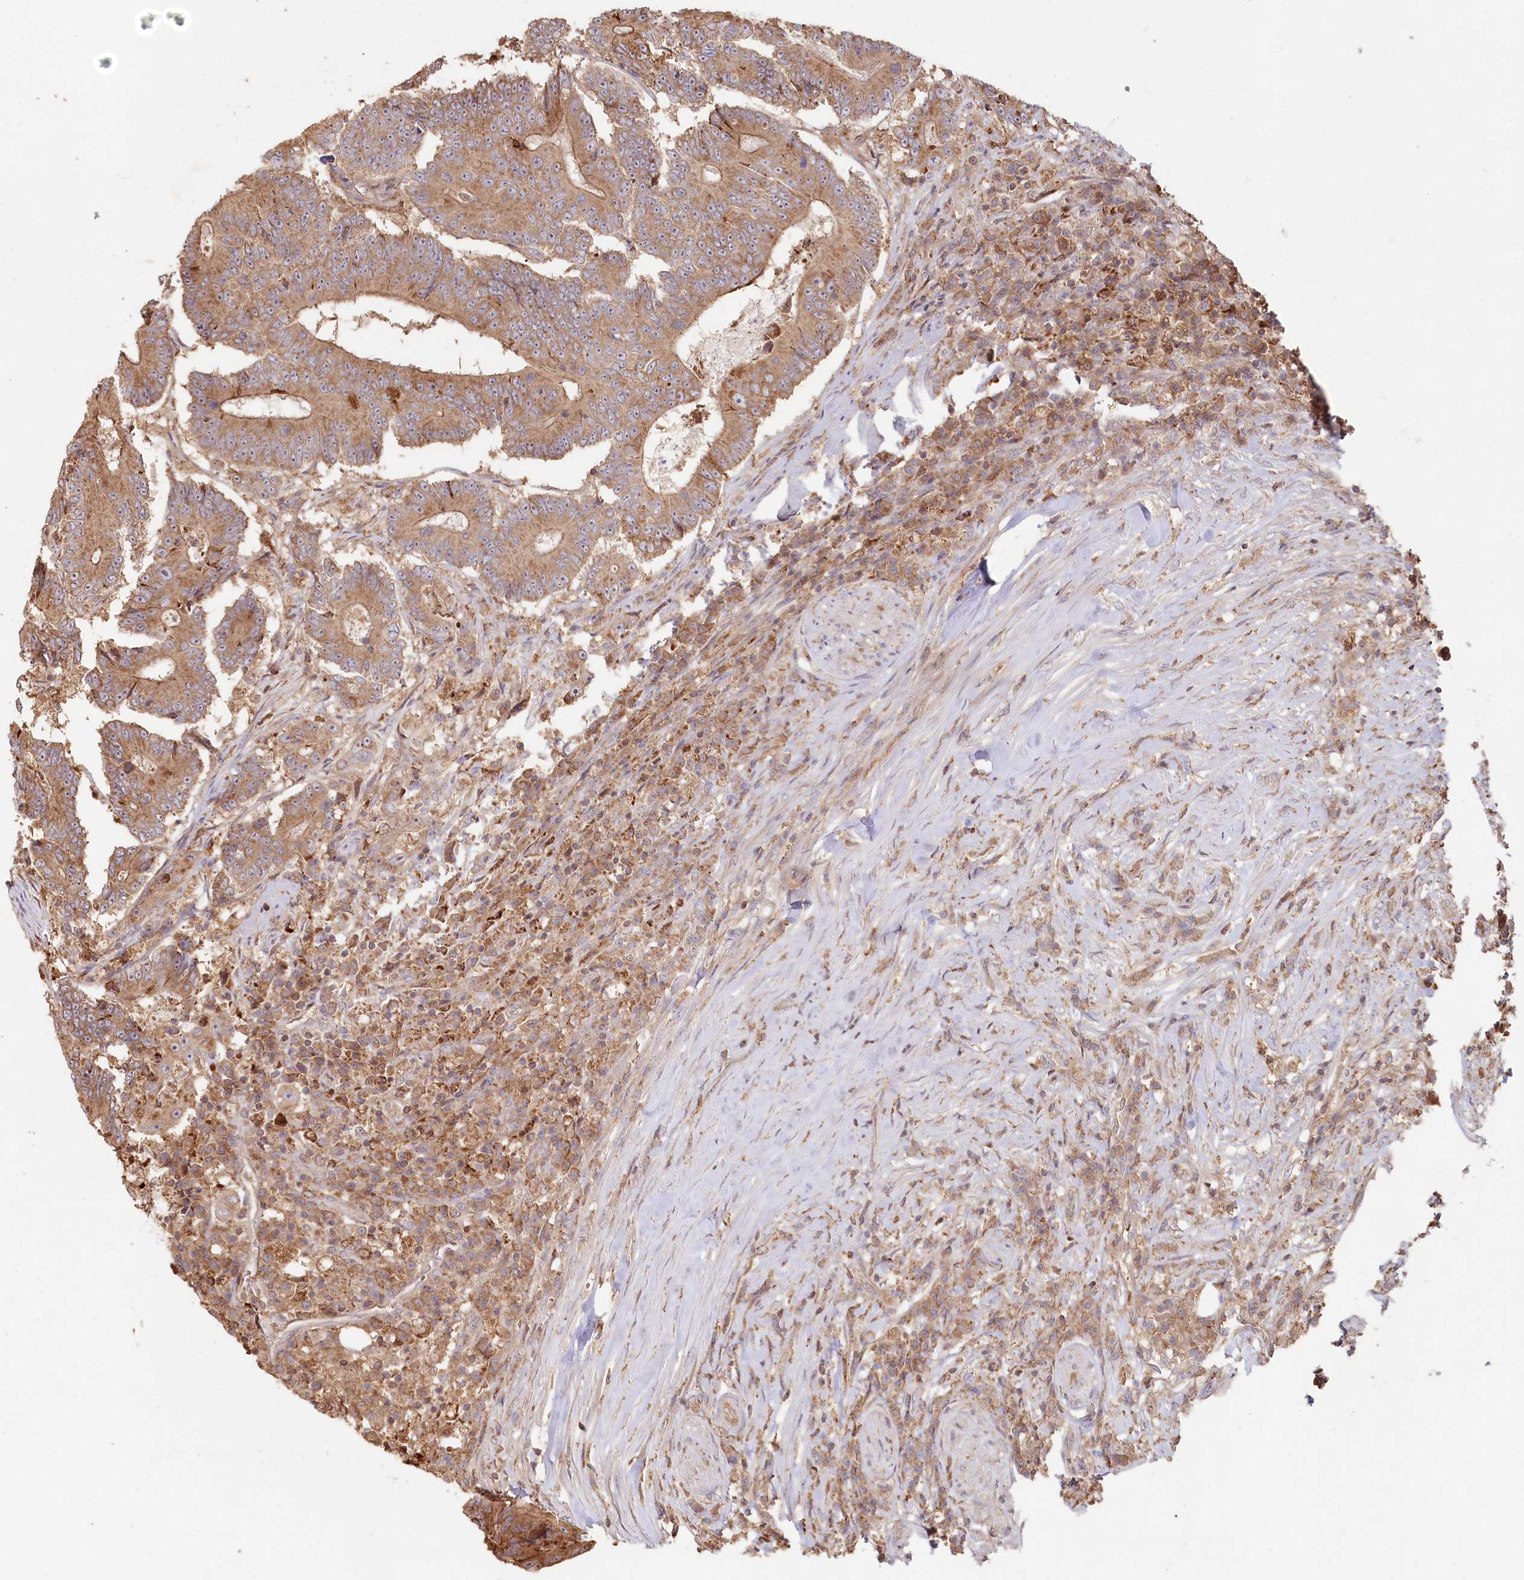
{"staining": {"intensity": "moderate", "quantity": ">75%", "location": "cytoplasmic/membranous"}, "tissue": "colorectal cancer", "cell_type": "Tumor cells", "image_type": "cancer", "snomed": [{"axis": "morphology", "description": "Adenocarcinoma, NOS"}, {"axis": "topography", "description": "Colon"}], "caption": "Tumor cells demonstrate medium levels of moderate cytoplasmic/membranous positivity in about >75% of cells in human colorectal adenocarcinoma. (brown staining indicates protein expression, while blue staining denotes nuclei).", "gene": "HAL", "patient": {"sex": "male", "age": 83}}